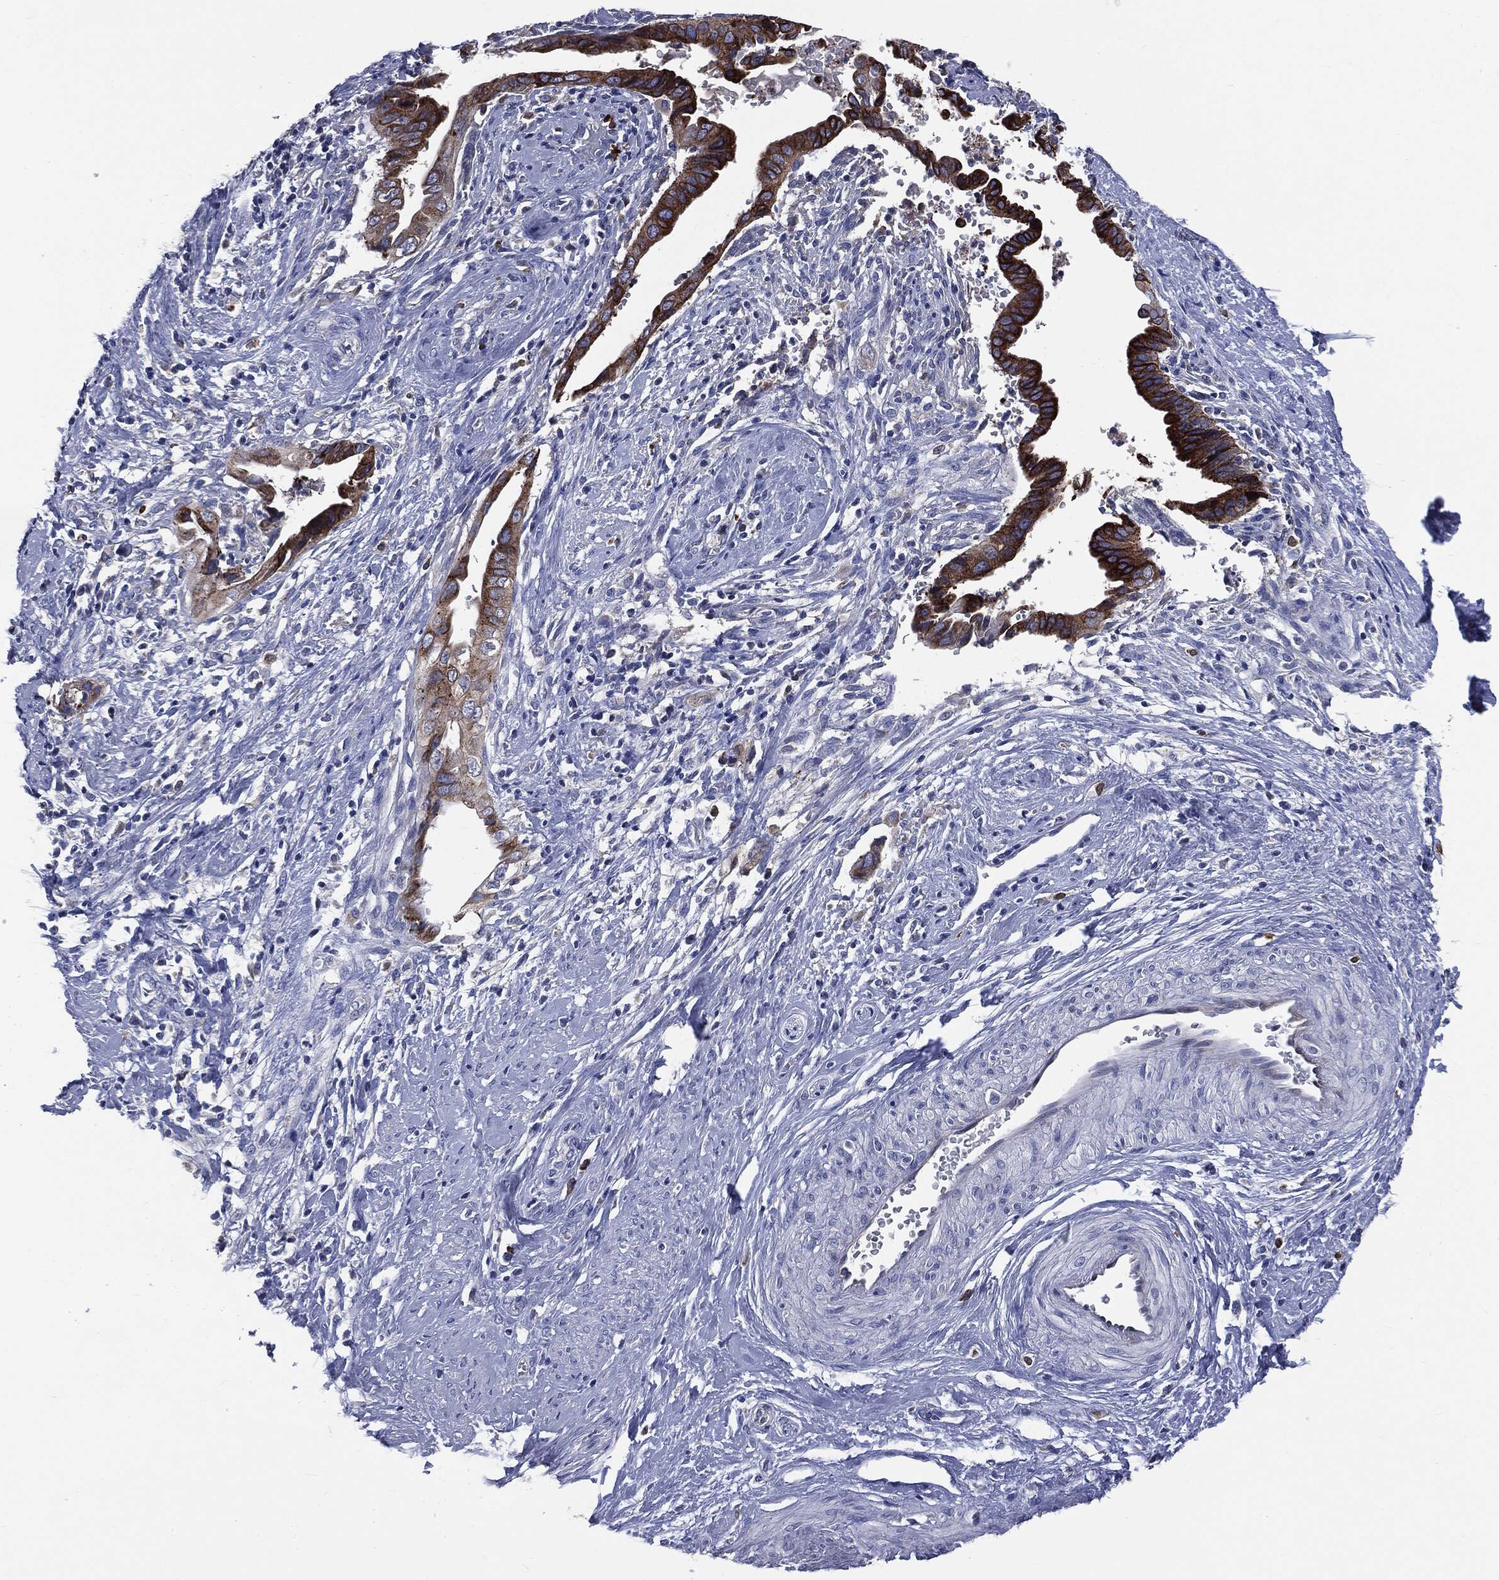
{"staining": {"intensity": "strong", "quantity": ">75%", "location": "cytoplasmic/membranous"}, "tissue": "cervical cancer", "cell_type": "Tumor cells", "image_type": "cancer", "snomed": [{"axis": "morphology", "description": "Adenocarcinoma, NOS"}, {"axis": "topography", "description": "Cervix"}], "caption": "A high amount of strong cytoplasmic/membranous expression is seen in approximately >75% of tumor cells in cervical adenocarcinoma tissue.", "gene": "PTGS2", "patient": {"sex": "female", "age": 42}}